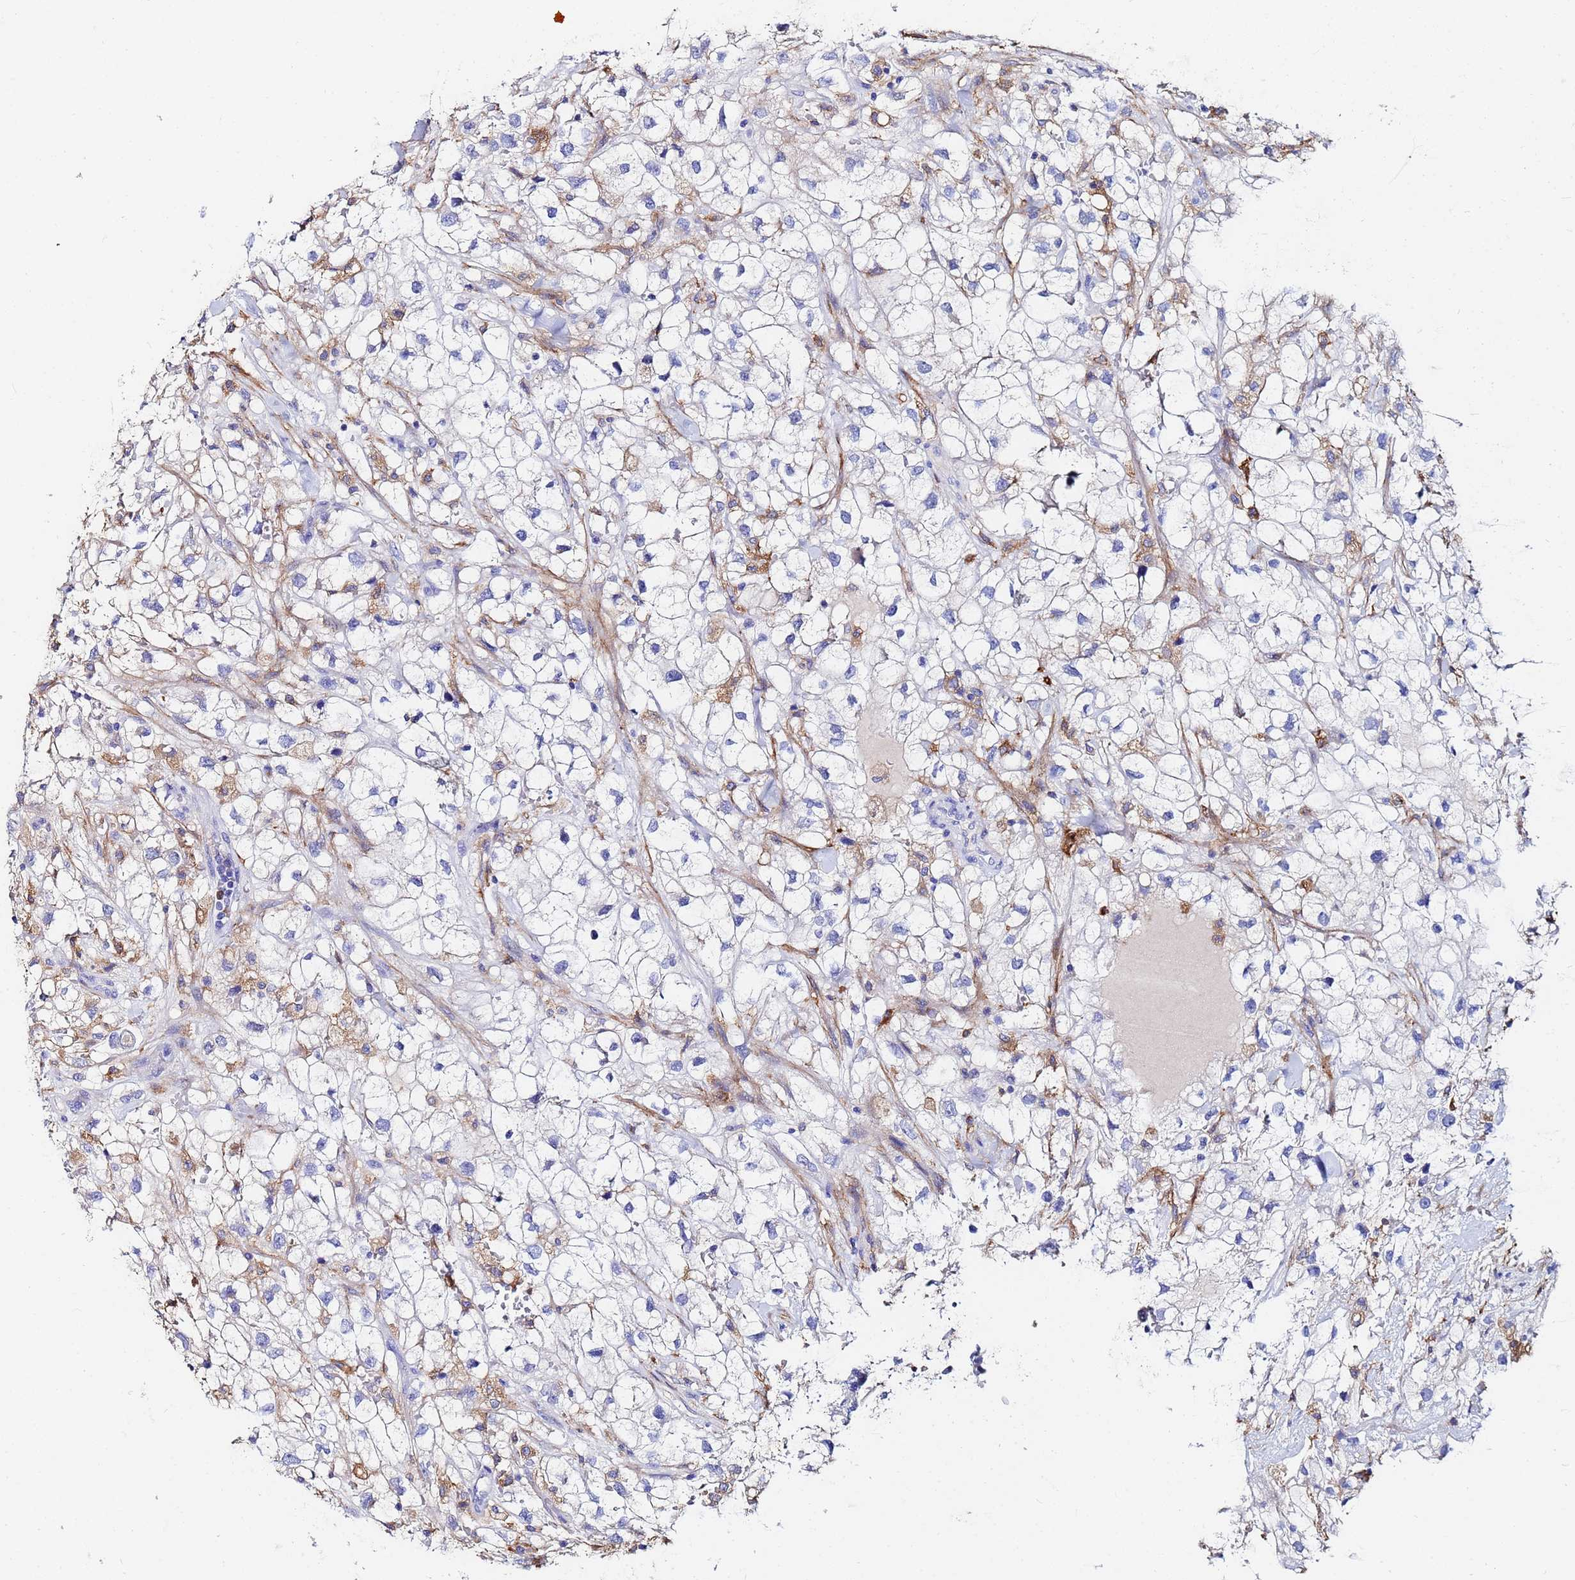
{"staining": {"intensity": "negative", "quantity": "none", "location": "none"}, "tissue": "renal cancer", "cell_type": "Tumor cells", "image_type": "cancer", "snomed": [{"axis": "morphology", "description": "Adenocarcinoma, NOS"}, {"axis": "topography", "description": "Kidney"}], "caption": "This is an immunohistochemistry photomicrograph of human renal cancer (adenocarcinoma). There is no staining in tumor cells.", "gene": "BASP1", "patient": {"sex": "male", "age": 59}}